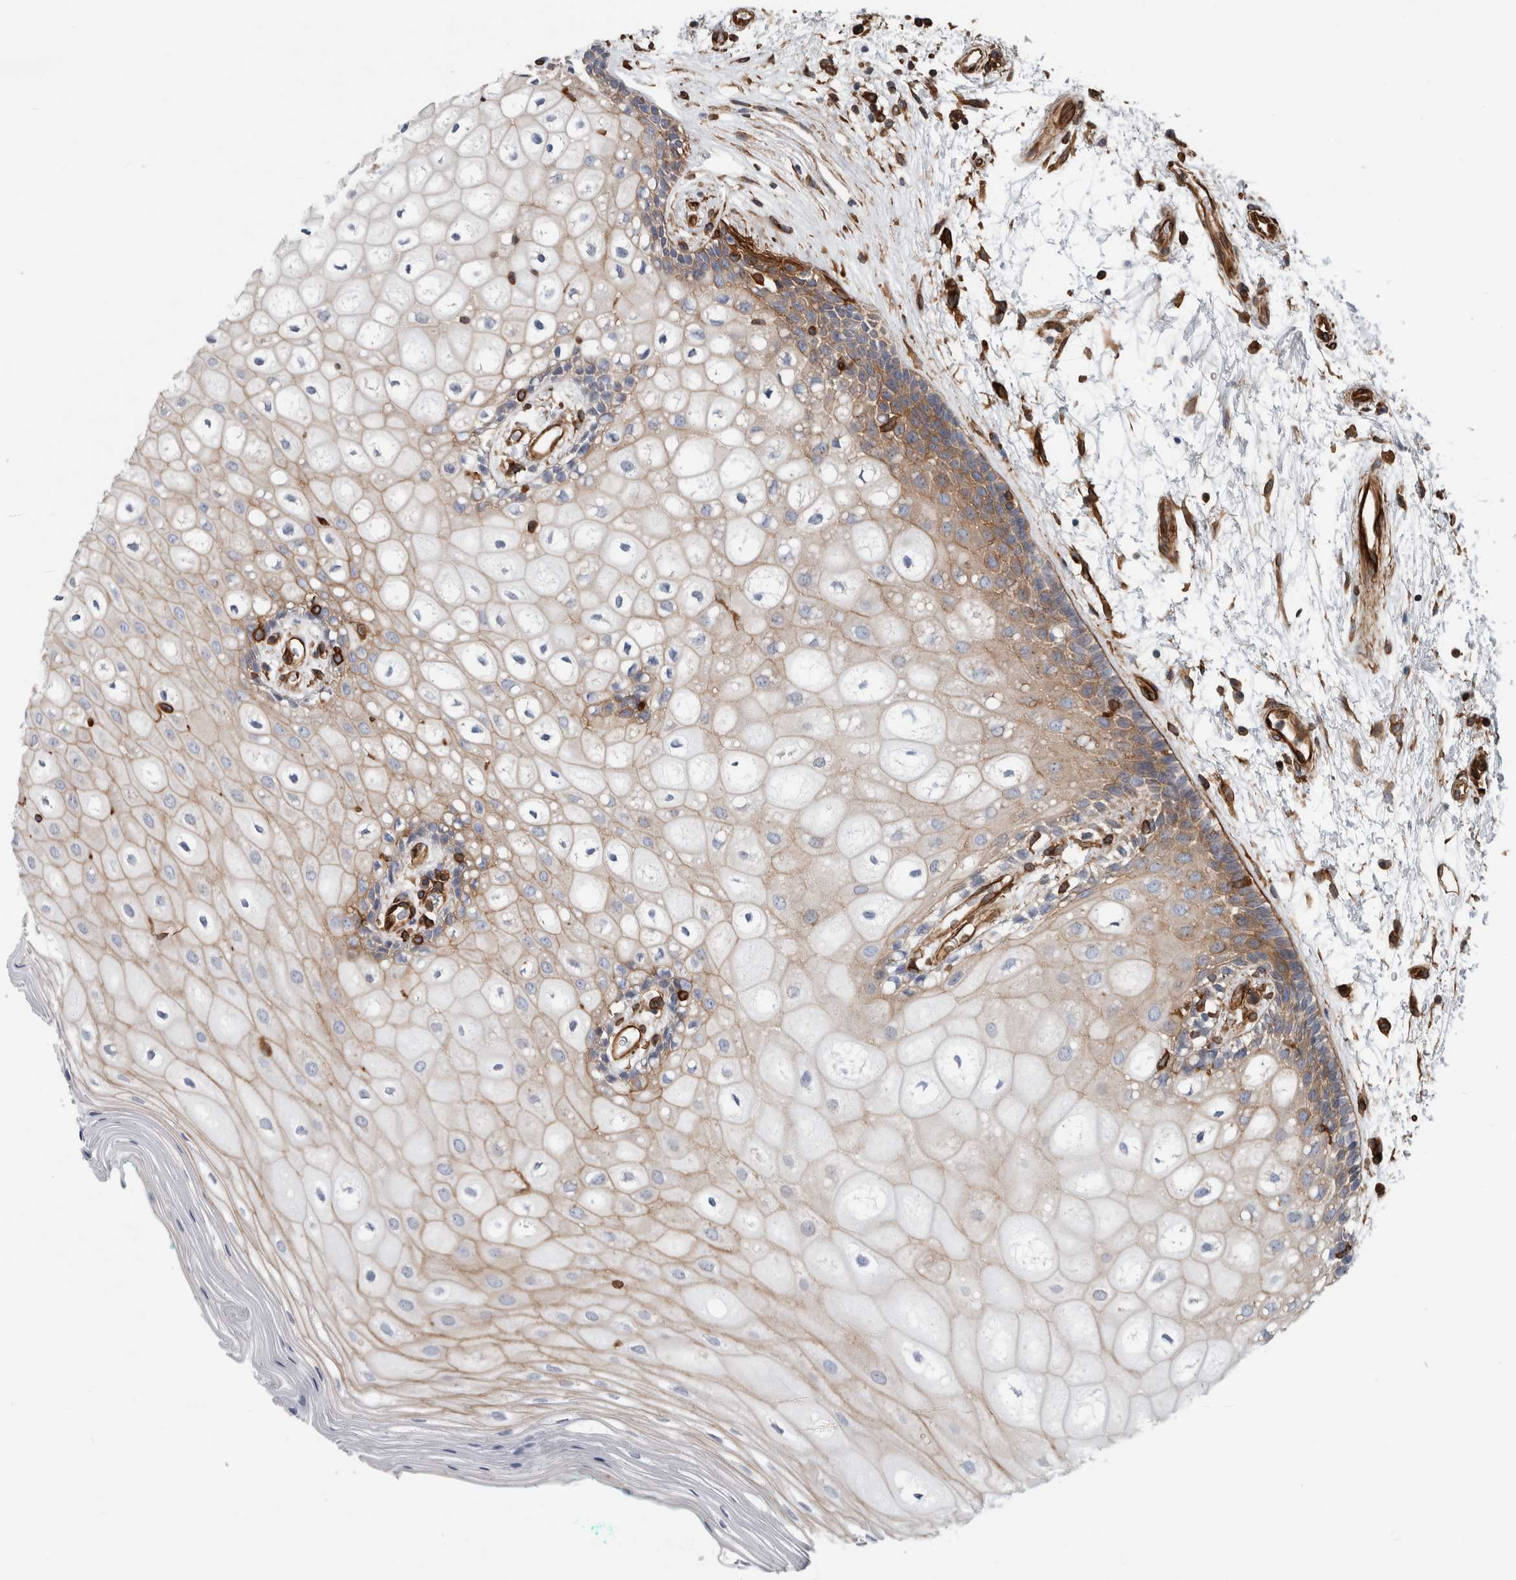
{"staining": {"intensity": "strong", "quantity": "25%-75%", "location": "cytoplasmic/membranous"}, "tissue": "oral mucosa", "cell_type": "Squamous epithelial cells", "image_type": "normal", "snomed": [{"axis": "morphology", "description": "Normal tissue, NOS"}, {"axis": "topography", "description": "Skeletal muscle"}, {"axis": "topography", "description": "Oral tissue"}, {"axis": "topography", "description": "Peripheral nerve tissue"}], "caption": "A histopathology image showing strong cytoplasmic/membranous staining in approximately 25%-75% of squamous epithelial cells in benign oral mucosa, as visualized by brown immunohistochemical staining.", "gene": "PLEC", "patient": {"sex": "female", "age": 84}}